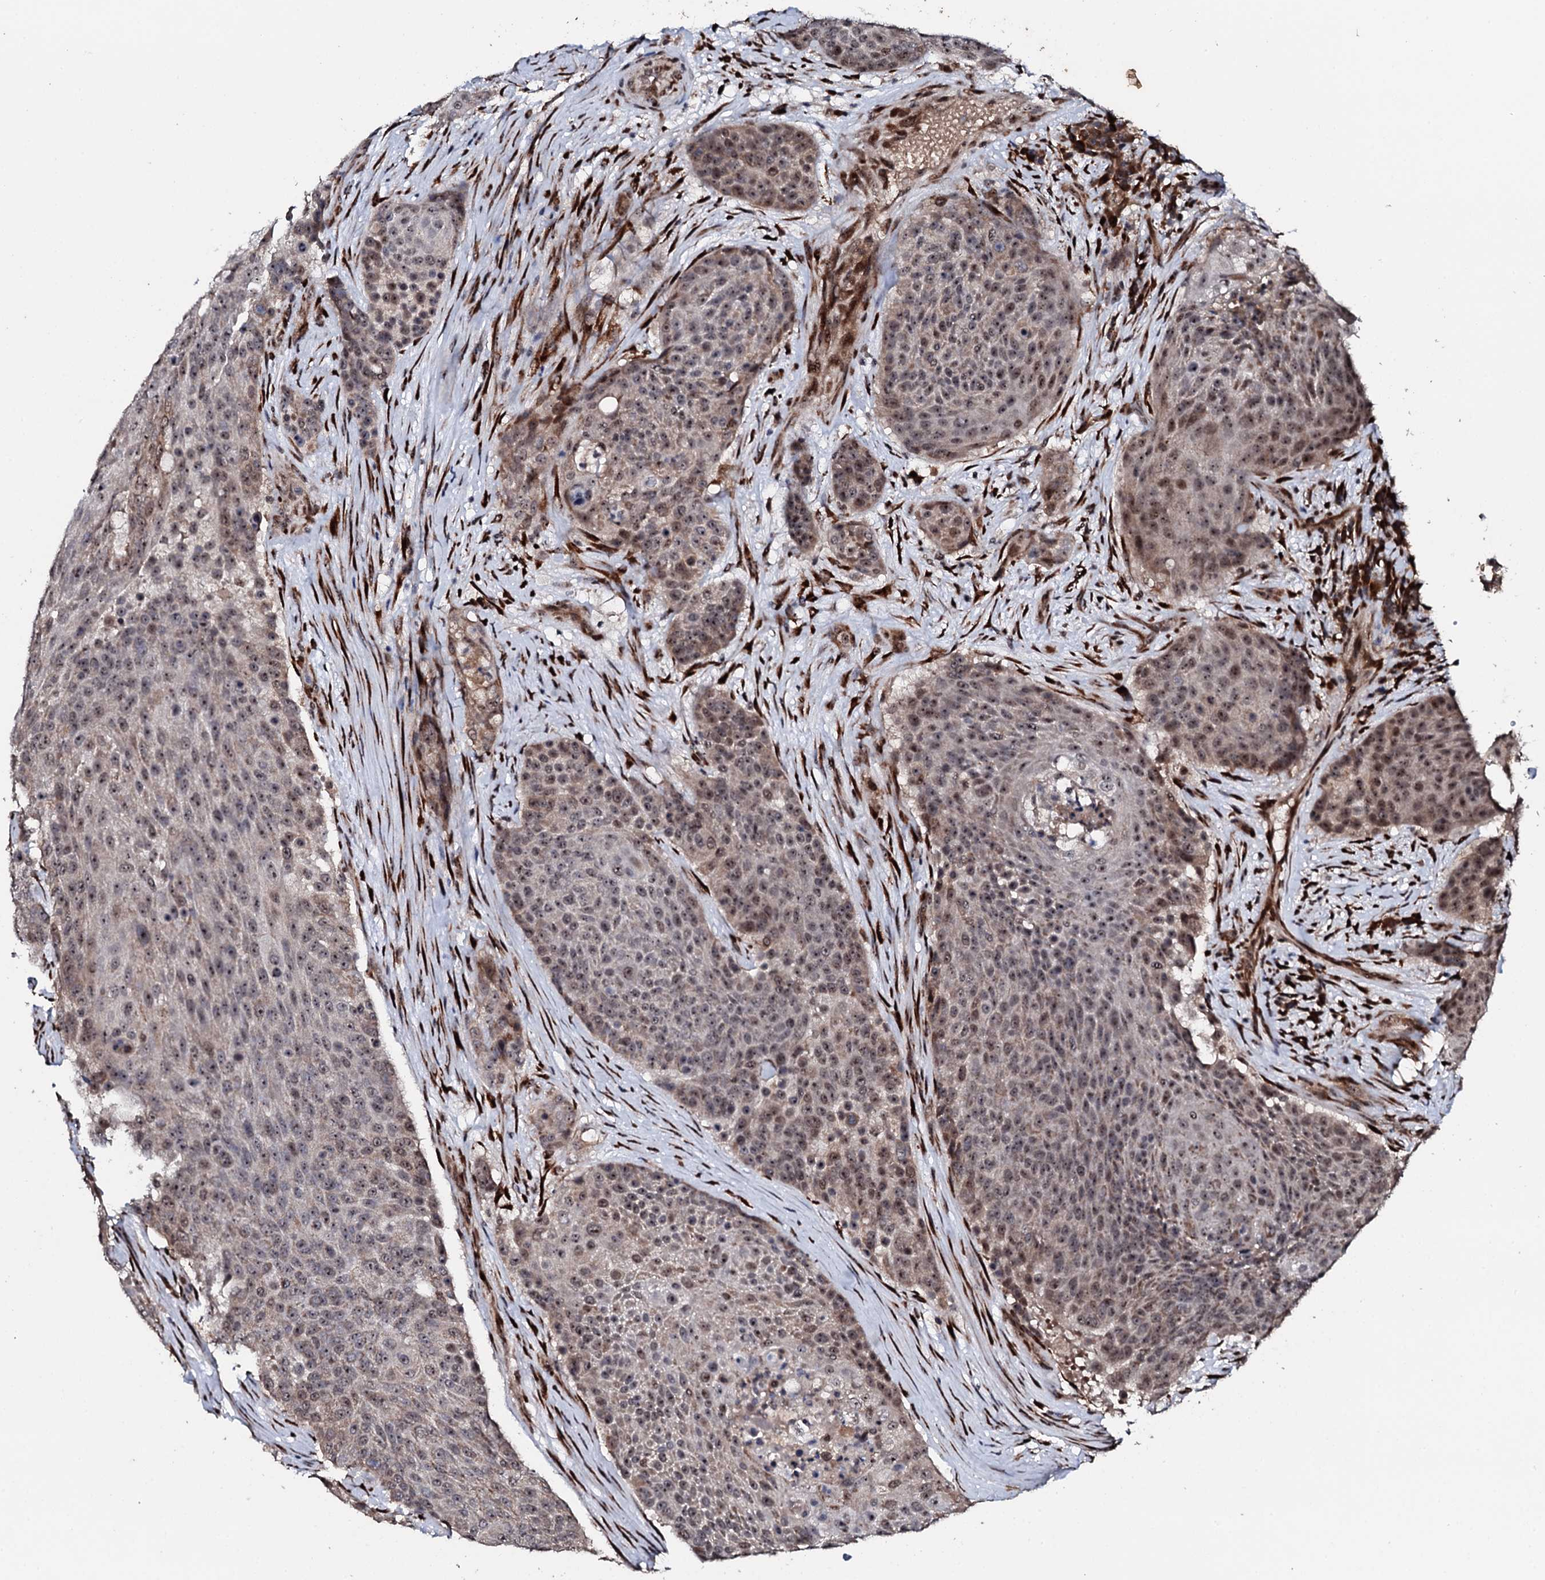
{"staining": {"intensity": "moderate", "quantity": "<25%", "location": "nuclear"}, "tissue": "urothelial cancer", "cell_type": "Tumor cells", "image_type": "cancer", "snomed": [{"axis": "morphology", "description": "Urothelial carcinoma, High grade"}, {"axis": "topography", "description": "Urinary bladder"}], "caption": "Tumor cells display low levels of moderate nuclear staining in approximately <25% of cells in urothelial cancer.", "gene": "FAM111A", "patient": {"sex": "female", "age": 63}}